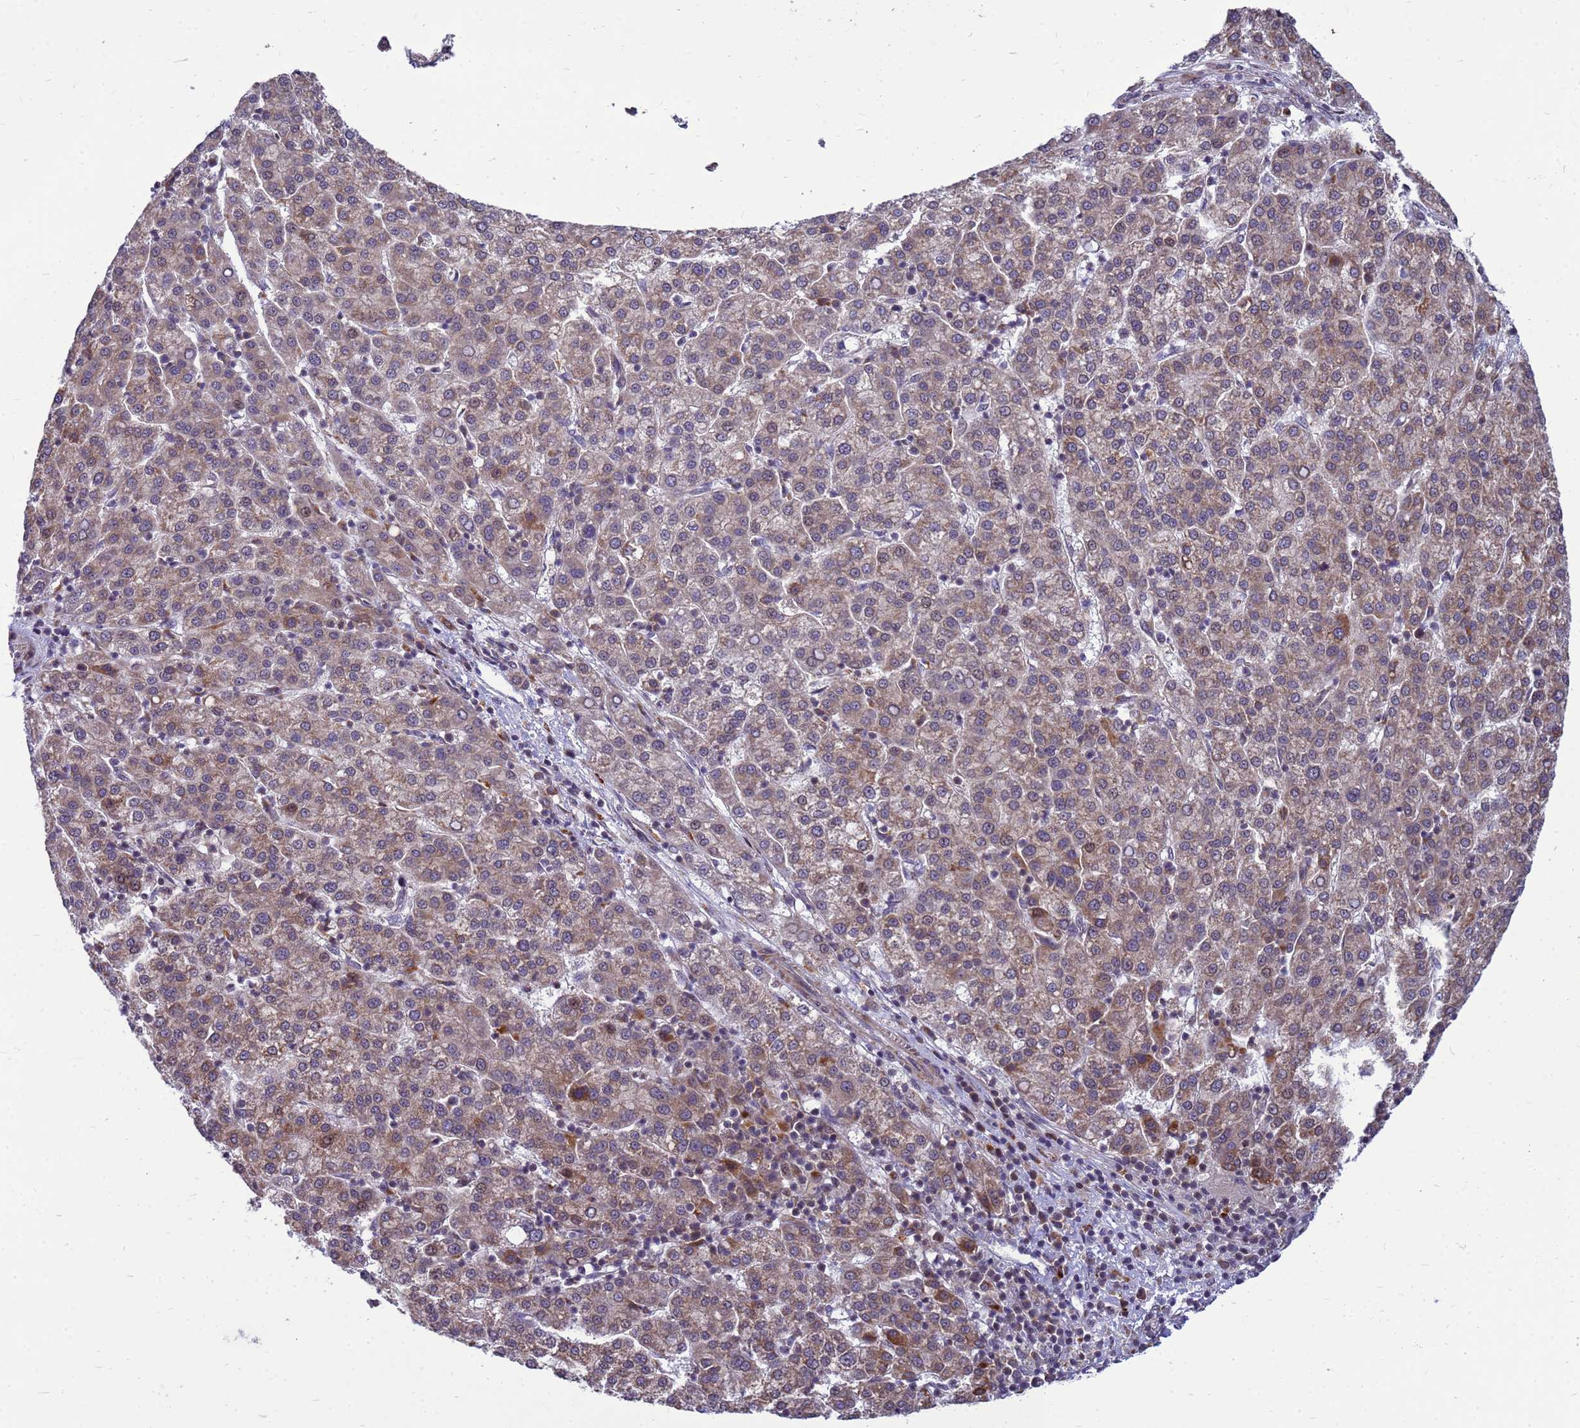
{"staining": {"intensity": "moderate", "quantity": ">75%", "location": "cytoplasmic/membranous"}, "tissue": "liver cancer", "cell_type": "Tumor cells", "image_type": "cancer", "snomed": [{"axis": "morphology", "description": "Carcinoma, Hepatocellular, NOS"}, {"axis": "topography", "description": "Liver"}], "caption": "This is a micrograph of immunohistochemistry (IHC) staining of liver hepatocellular carcinoma, which shows moderate staining in the cytoplasmic/membranous of tumor cells.", "gene": "C12orf43", "patient": {"sex": "female", "age": 58}}